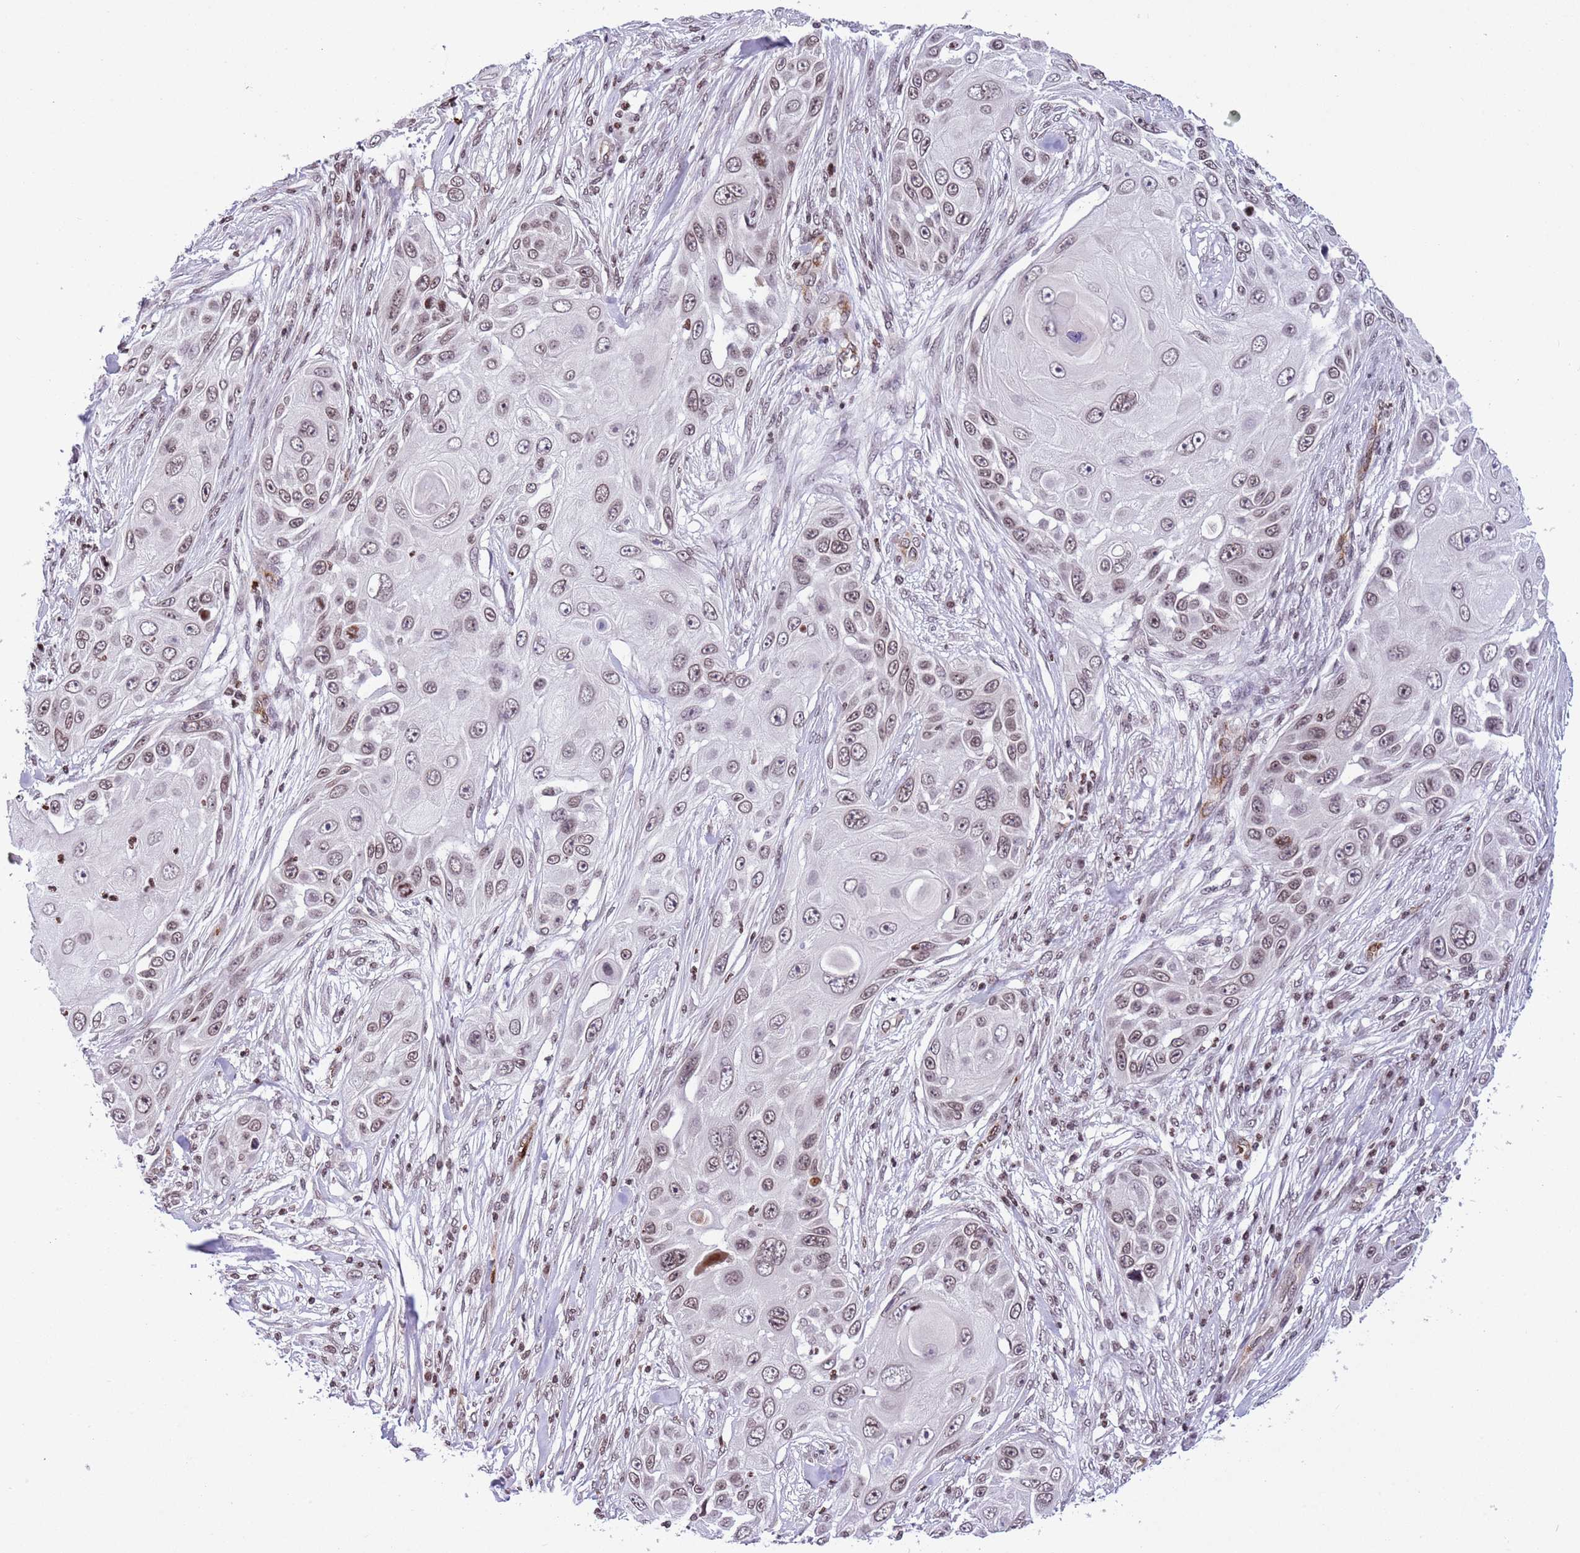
{"staining": {"intensity": "weak", "quantity": ">75%", "location": "nuclear"}, "tissue": "skin cancer", "cell_type": "Tumor cells", "image_type": "cancer", "snomed": [{"axis": "morphology", "description": "Squamous cell carcinoma, NOS"}, {"axis": "topography", "description": "Skin"}], "caption": "IHC of human skin squamous cell carcinoma demonstrates low levels of weak nuclear positivity in about >75% of tumor cells. Using DAB (3,3'-diaminobenzidine) (brown) and hematoxylin (blue) stains, captured at high magnification using brightfield microscopy.", "gene": "NRIP1", "patient": {"sex": "female", "age": 44}}